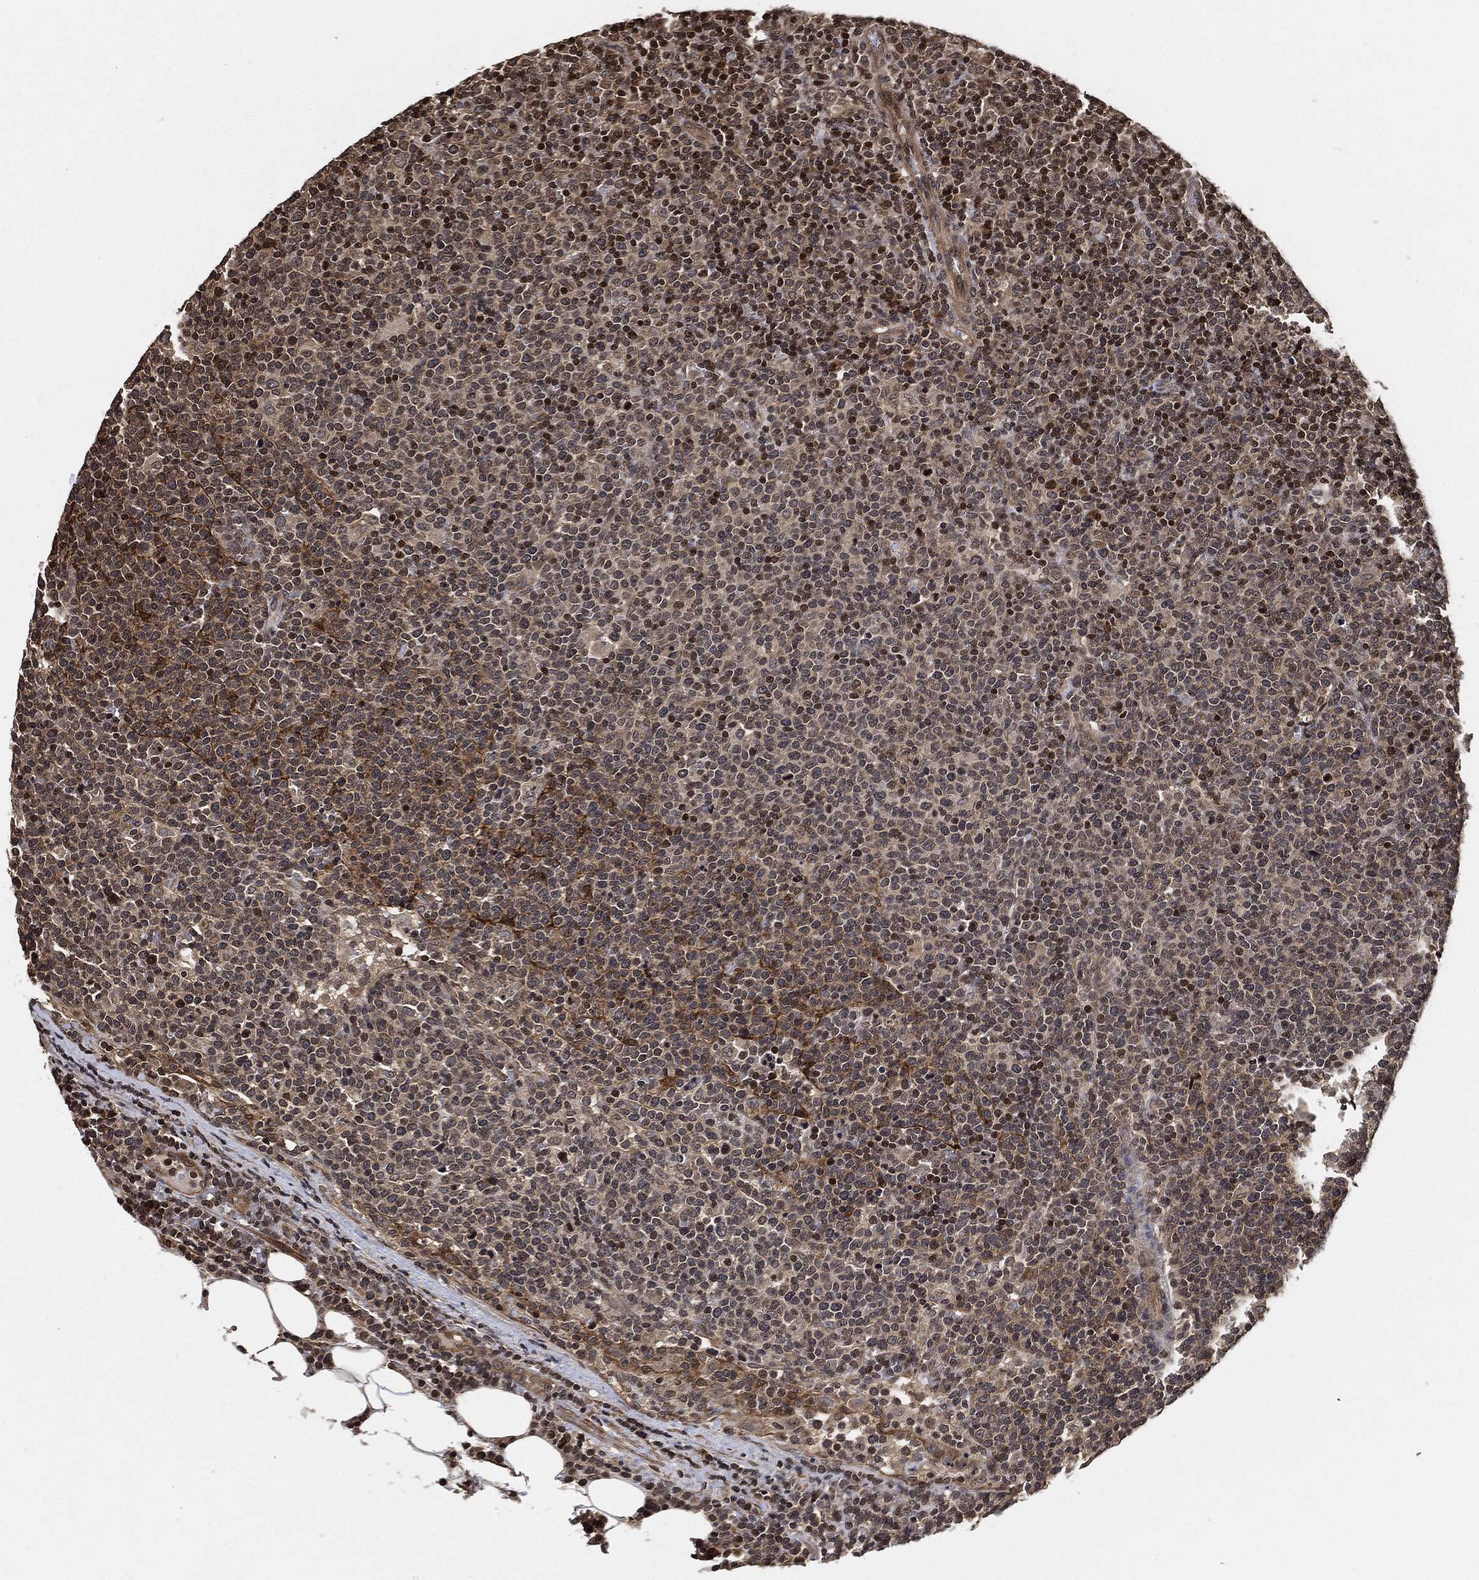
{"staining": {"intensity": "moderate", "quantity": "<25%", "location": "cytoplasmic/membranous,nuclear"}, "tissue": "lymphoma", "cell_type": "Tumor cells", "image_type": "cancer", "snomed": [{"axis": "morphology", "description": "Malignant lymphoma, non-Hodgkin's type, High grade"}, {"axis": "topography", "description": "Lymph node"}], "caption": "Tumor cells show moderate cytoplasmic/membranous and nuclear expression in about <25% of cells in lymphoma.", "gene": "PDK1", "patient": {"sex": "male", "age": 61}}